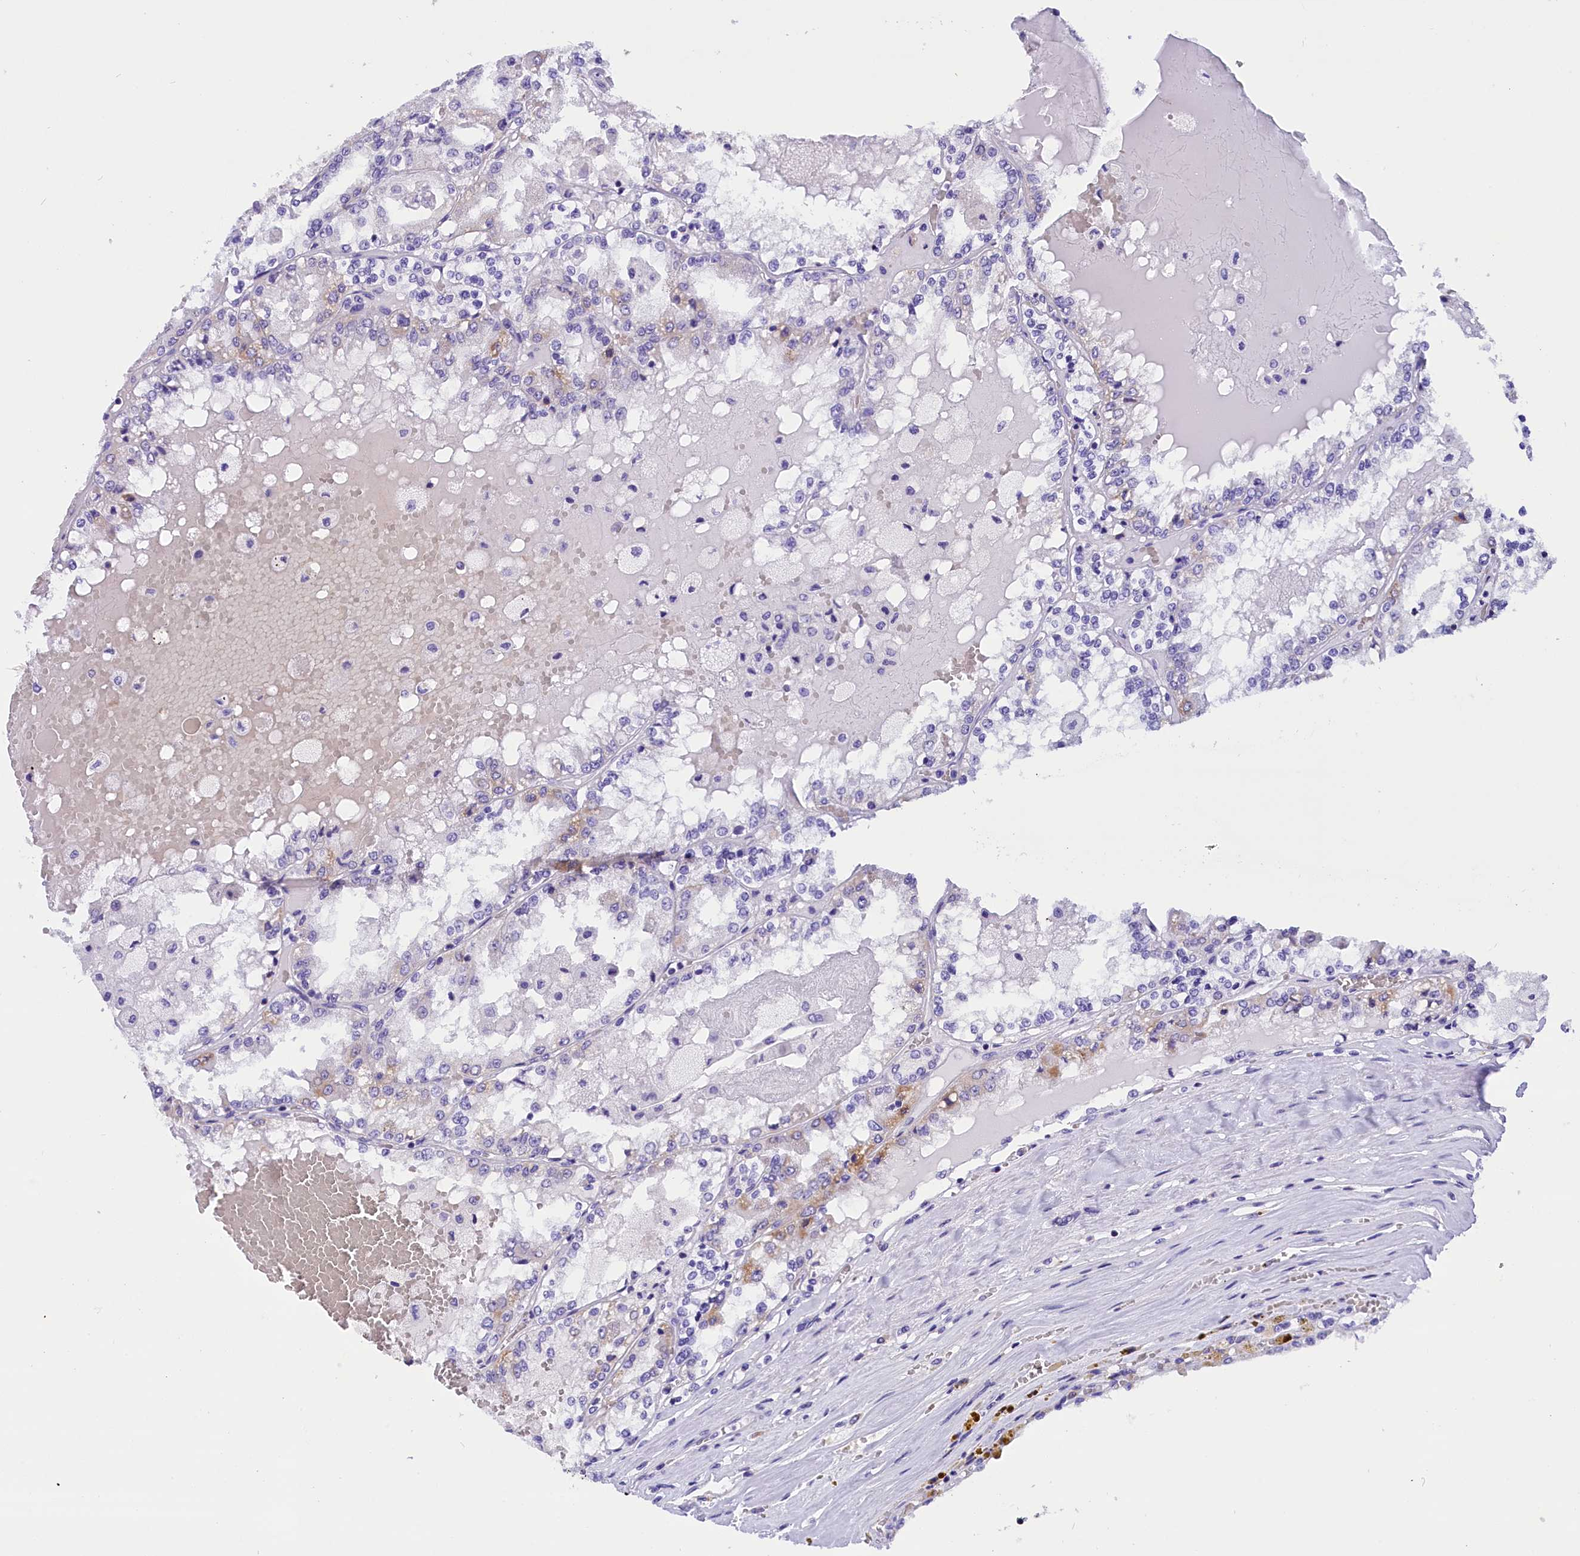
{"staining": {"intensity": "negative", "quantity": "none", "location": "none"}, "tissue": "renal cancer", "cell_type": "Tumor cells", "image_type": "cancer", "snomed": [{"axis": "morphology", "description": "Adenocarcinoma, NOS"}, {"axis": "topography", "description": "Kidney"}], "caption": "This micrograph is of adenocarcinoma (renal) stained with IHC to label a protein in brown with the nuclei are counter-stained blue. There is no positivity in tumor cells. (DAB immunohistochemistry with hematoxylin counter stain).", "gene": "ABAT", "patient": {"sex": "female", "age": 56}}